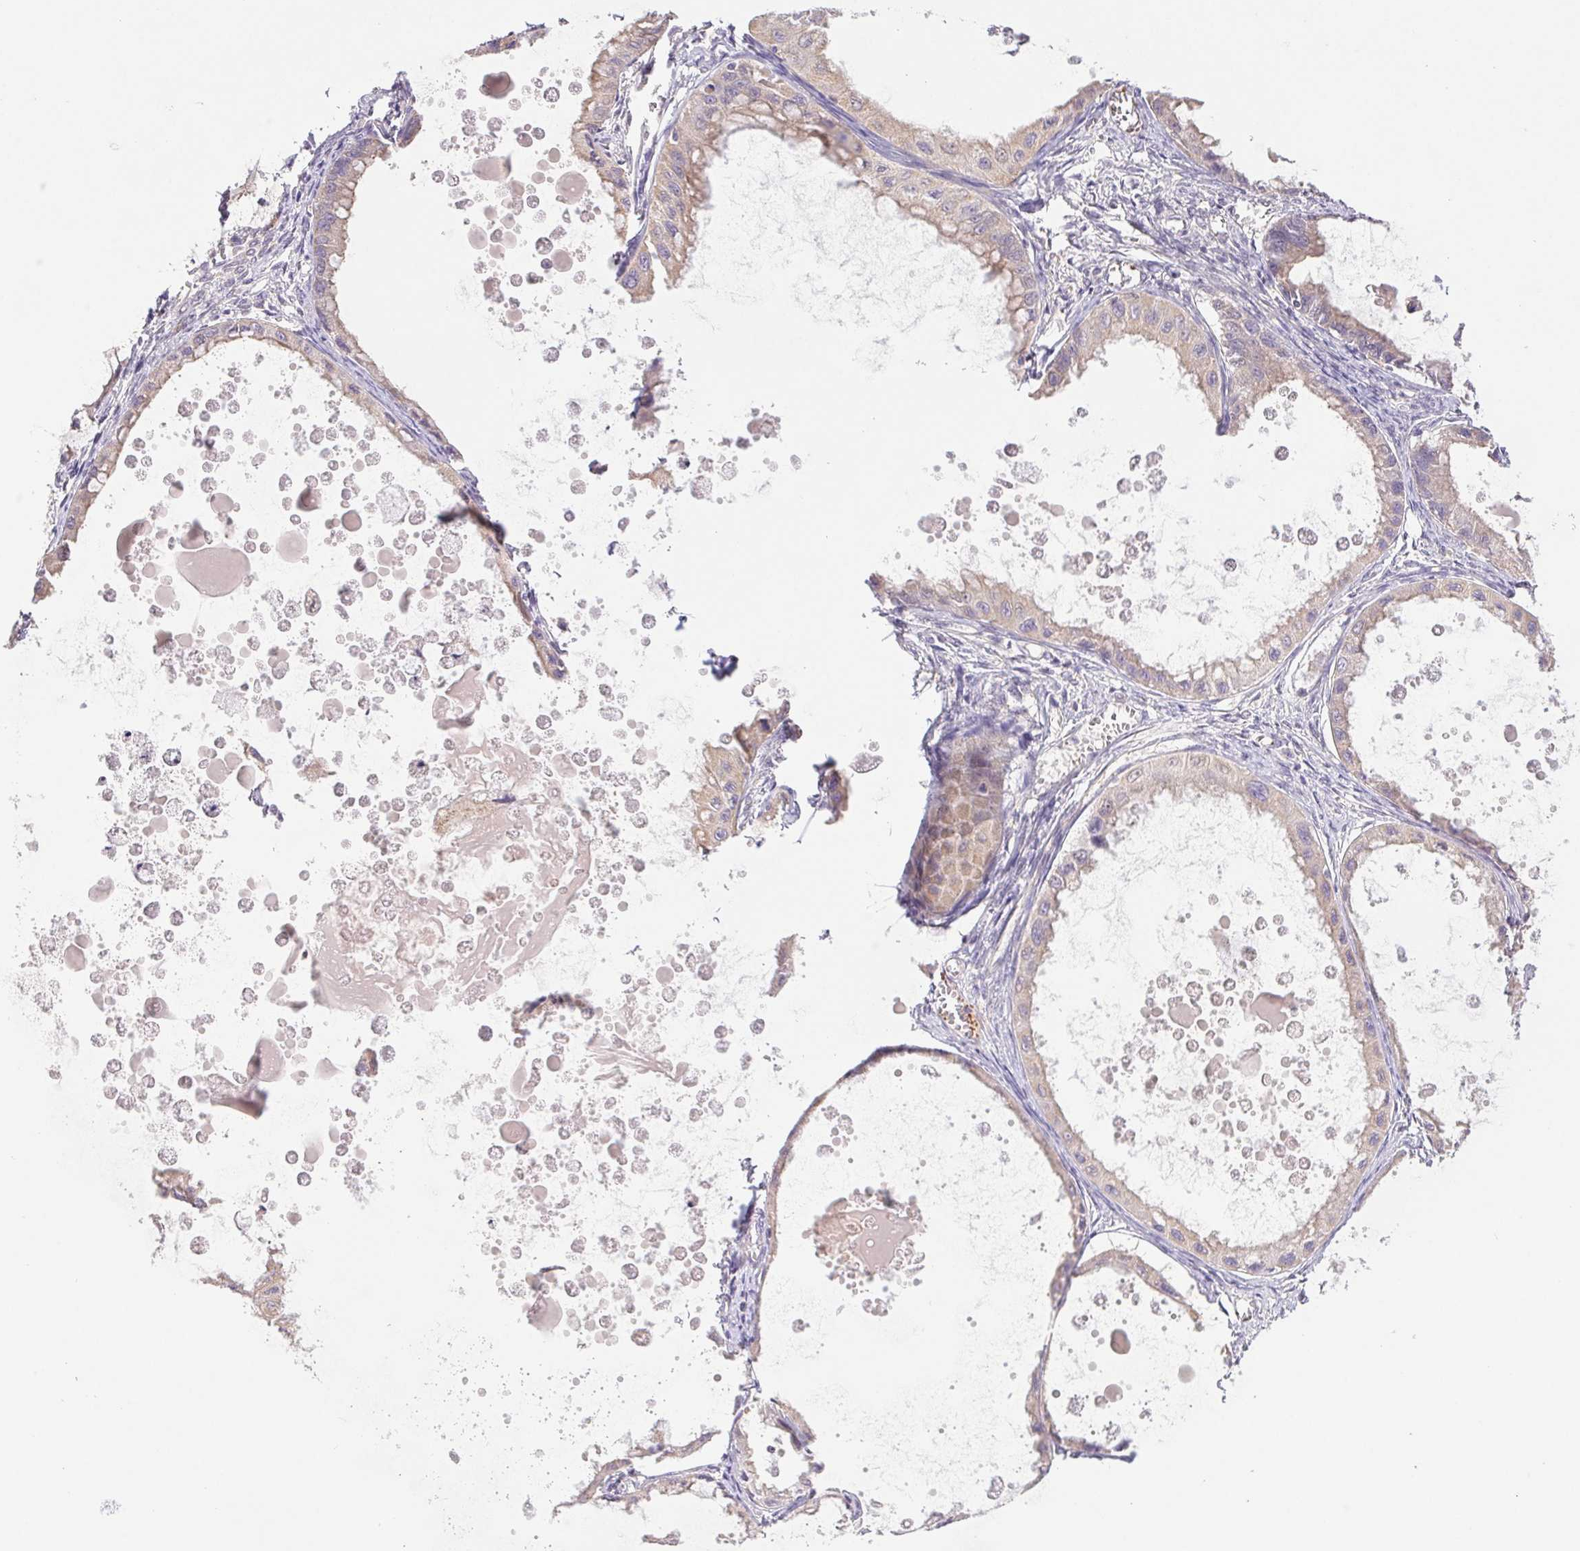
{"staining": {"intensity": "weak", "quantity": "25%-75%", "location": "cytoplasmic/membranous"}, "tissue": "ovarian cancer", "cell_type": "Tumor cells", "image_type": "cancer", "snomed": [{"axis": "morphology", "description": "Cystadenocarcinoma, mucinous, NOS"}, {"axis": "topography", "description": "Ovary"}], "caption": "A brown stain highlights weak cytoplasmic/membranous positivity of a protein in mucinous cystadenocarcinoma (ovarian) tumor cells.", "gene": "EMC6", "patient": {"sex": "female", "age": 64}}